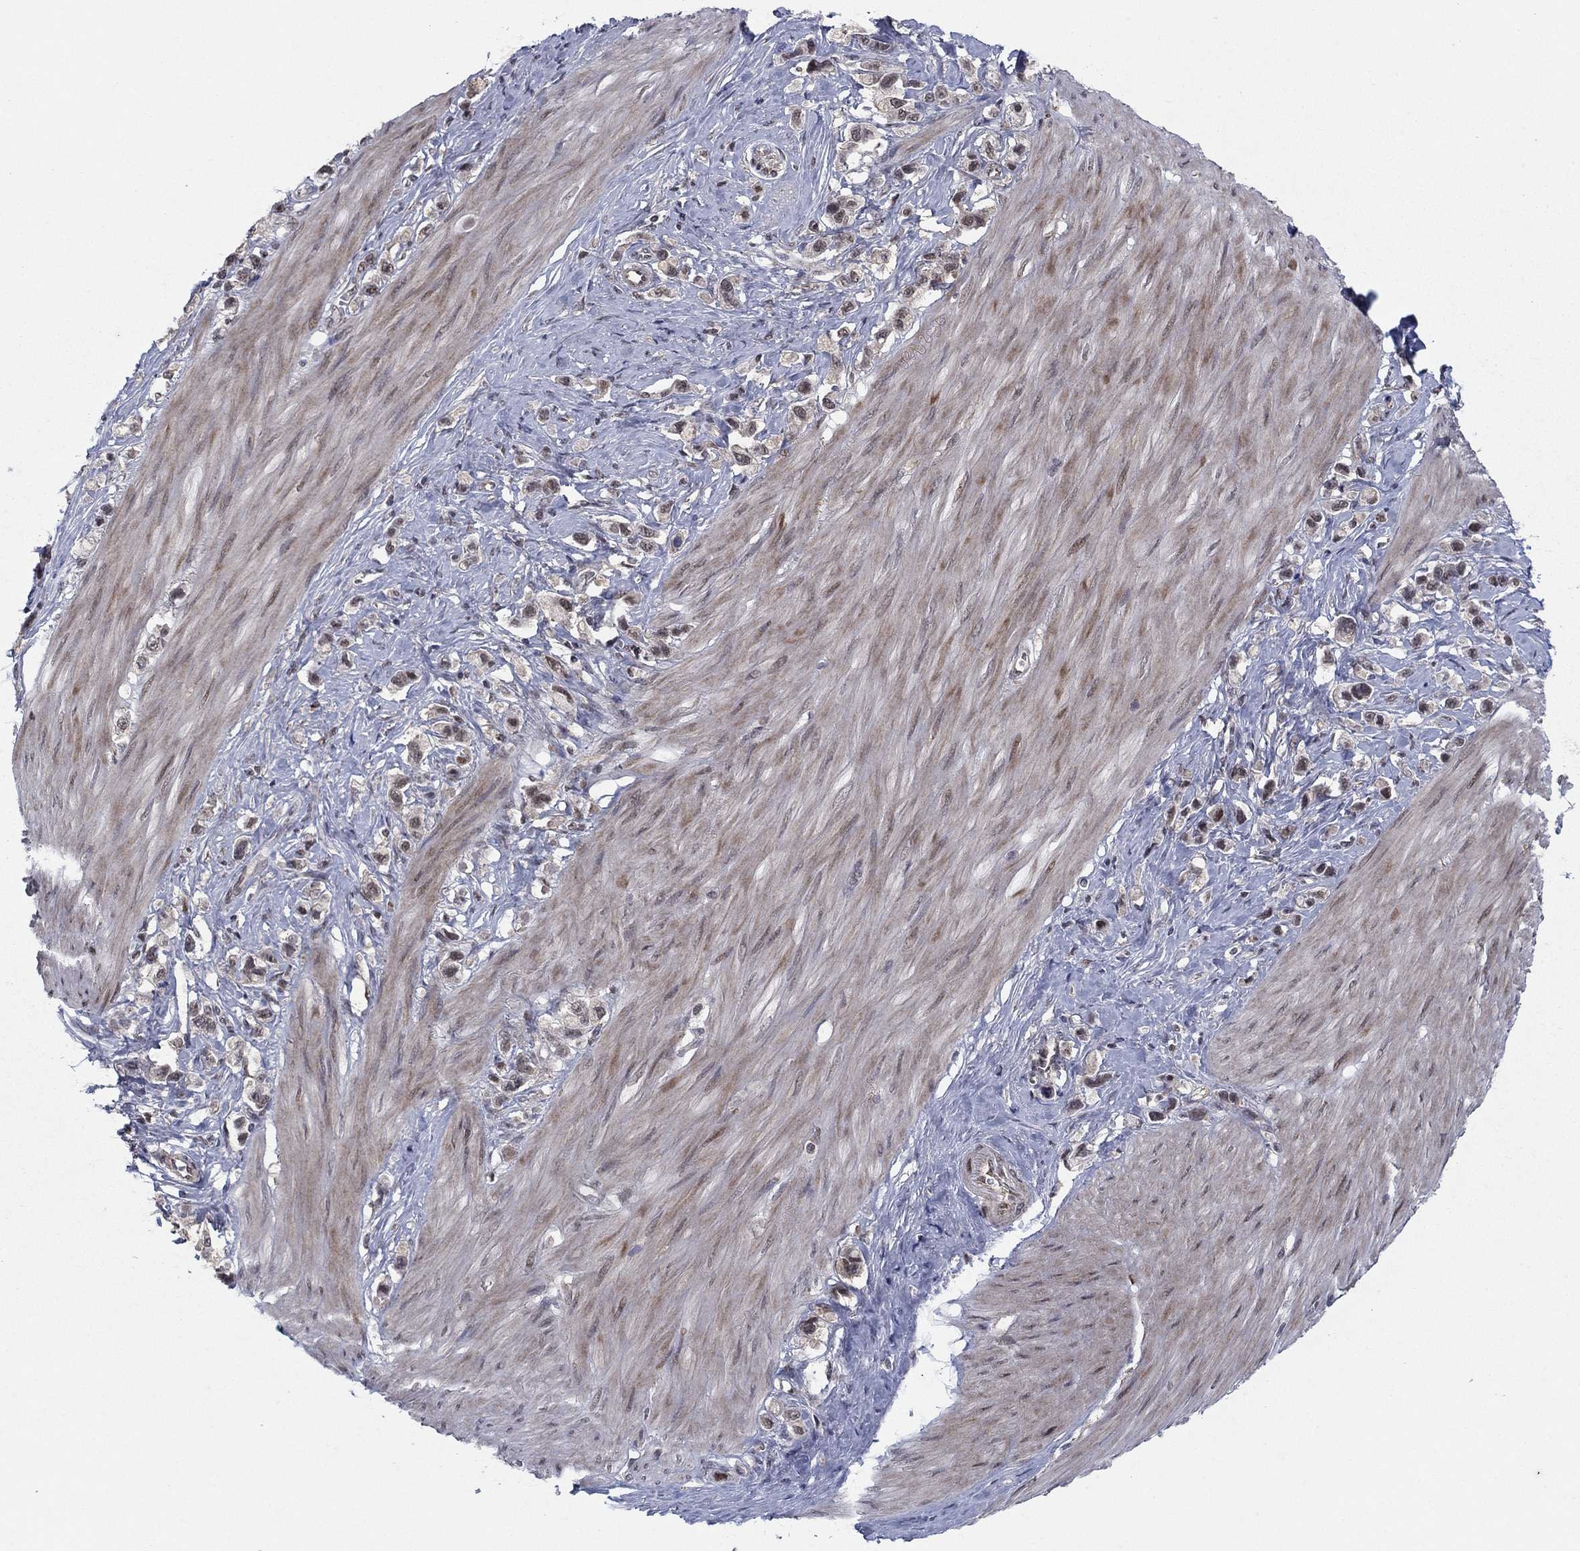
{"staining": {"intensity": "weak", "quantity": "25%-75%", "location": "cytoplasmic/membranous,nuclear"}, "tissue": "stomach cancer", "cell_type": "Tumor cells", "image_type": "cancer", "snomed": [{"axis": "morphology", "description": "Normal tissue, NOS"}, {"axis": "morphology", "description": "Adenocarcinoma, NOS"}, {"axis": "morphology", "description": "Adenocarcinoma, High grade"}, {"axis": "topography", "description": "Stomach, upper"}, {"axis": "topography", "description": "Stomach"}], "caption": "The immunohistochemical stain labels weak cytoplasmic/membranous and nuclear positivity in tumor cells of stomach cancer tissue. The protein is shown in brown color, while the nuclei are stained blue.", "gene": "PSMC1", "patient": {"sex": "female", "age": 65}}